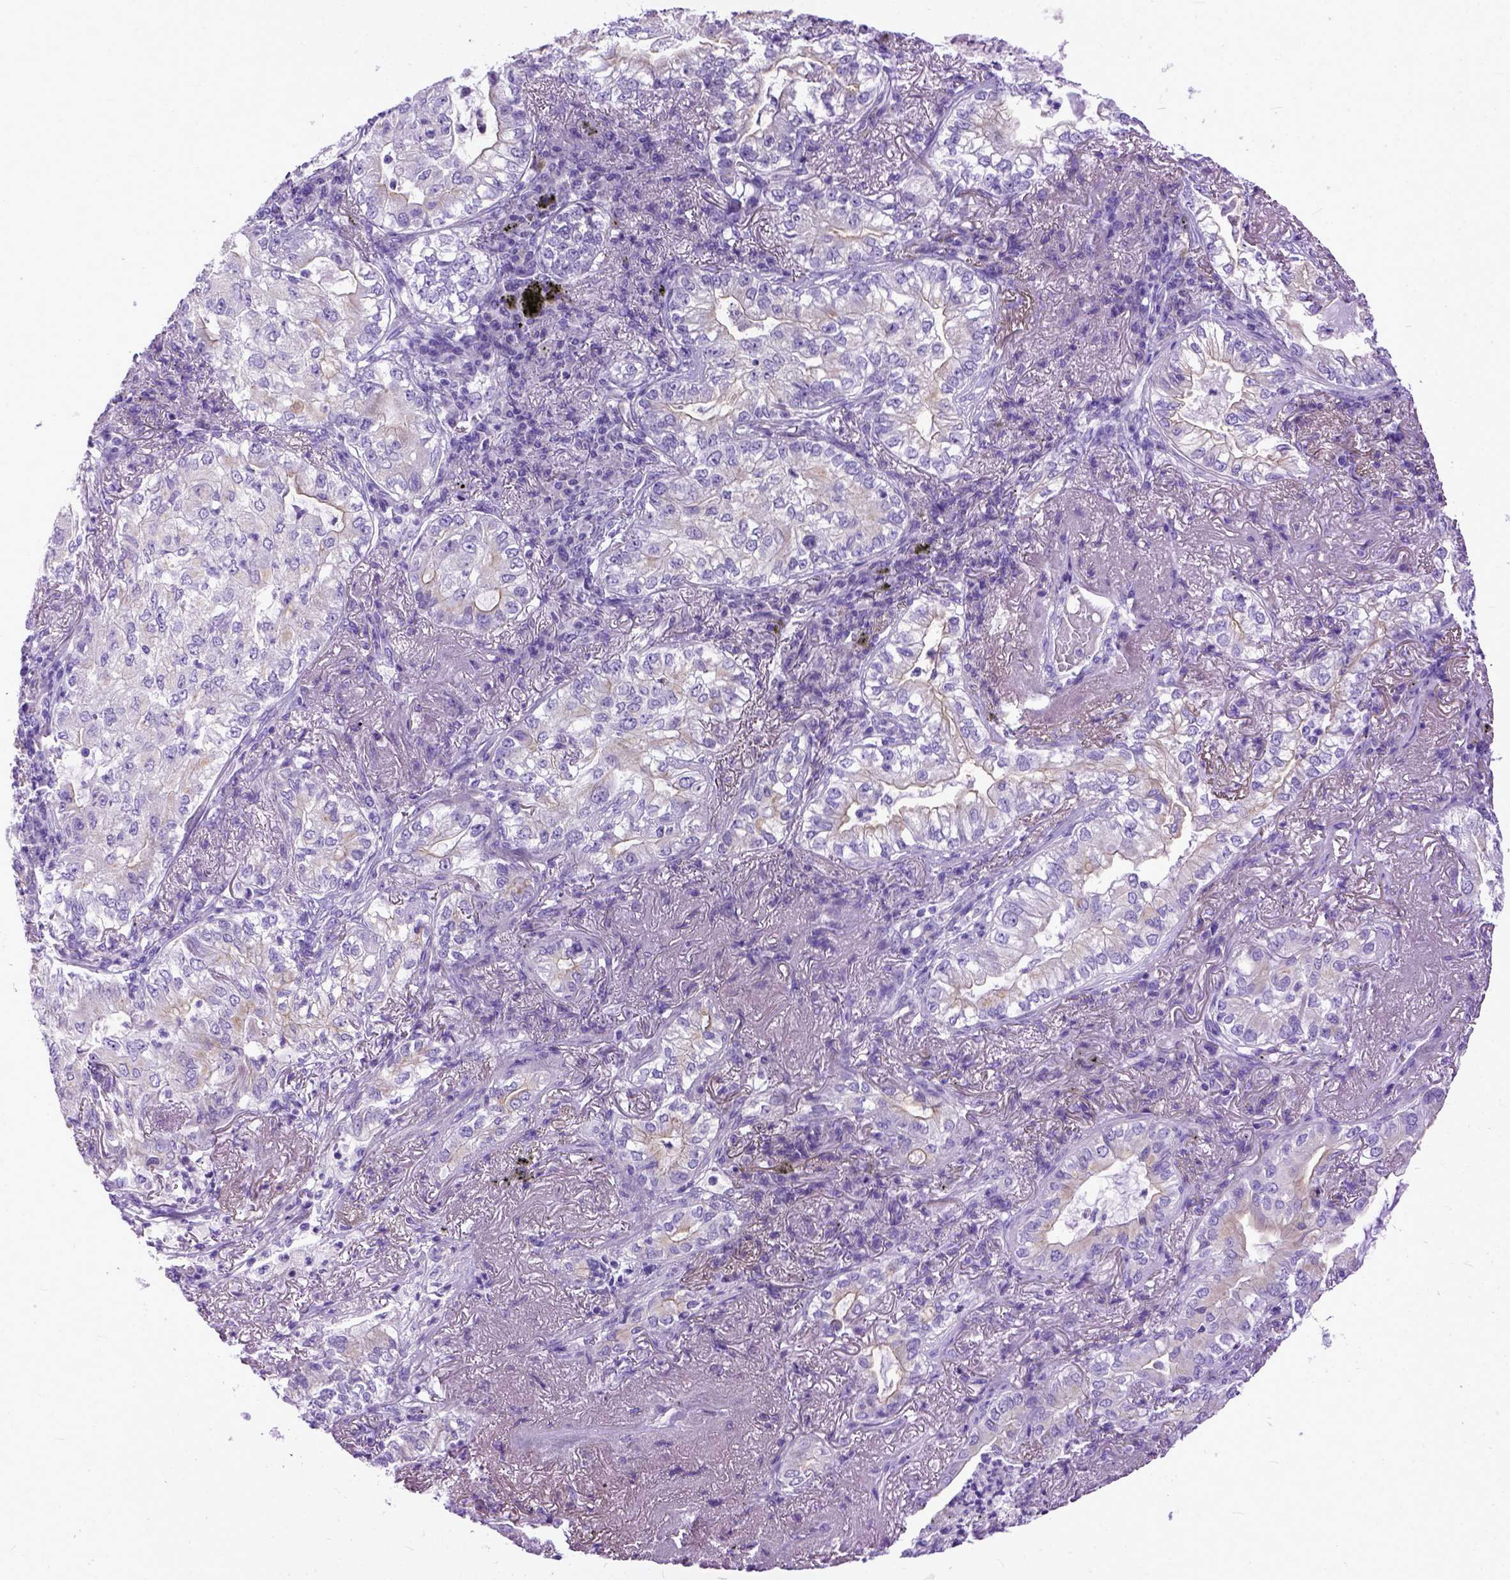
{"staining": {"intensity": "negative", "quantity": "none", "location": "none"}, "tissue": "lung cancer", "cell_type": "Tumor cells", "image_type": "cancer", "snomed": [{"axis": "morphology", "description": "Adenocarcinoma, NOS"}, {"axis": "topography", "description": "Lung"}], "caption": "The image demonstrates no staining of tumor cells in lung cancer.", "gene": "PPL", "patient": {"sex": "female", "age": 73}}